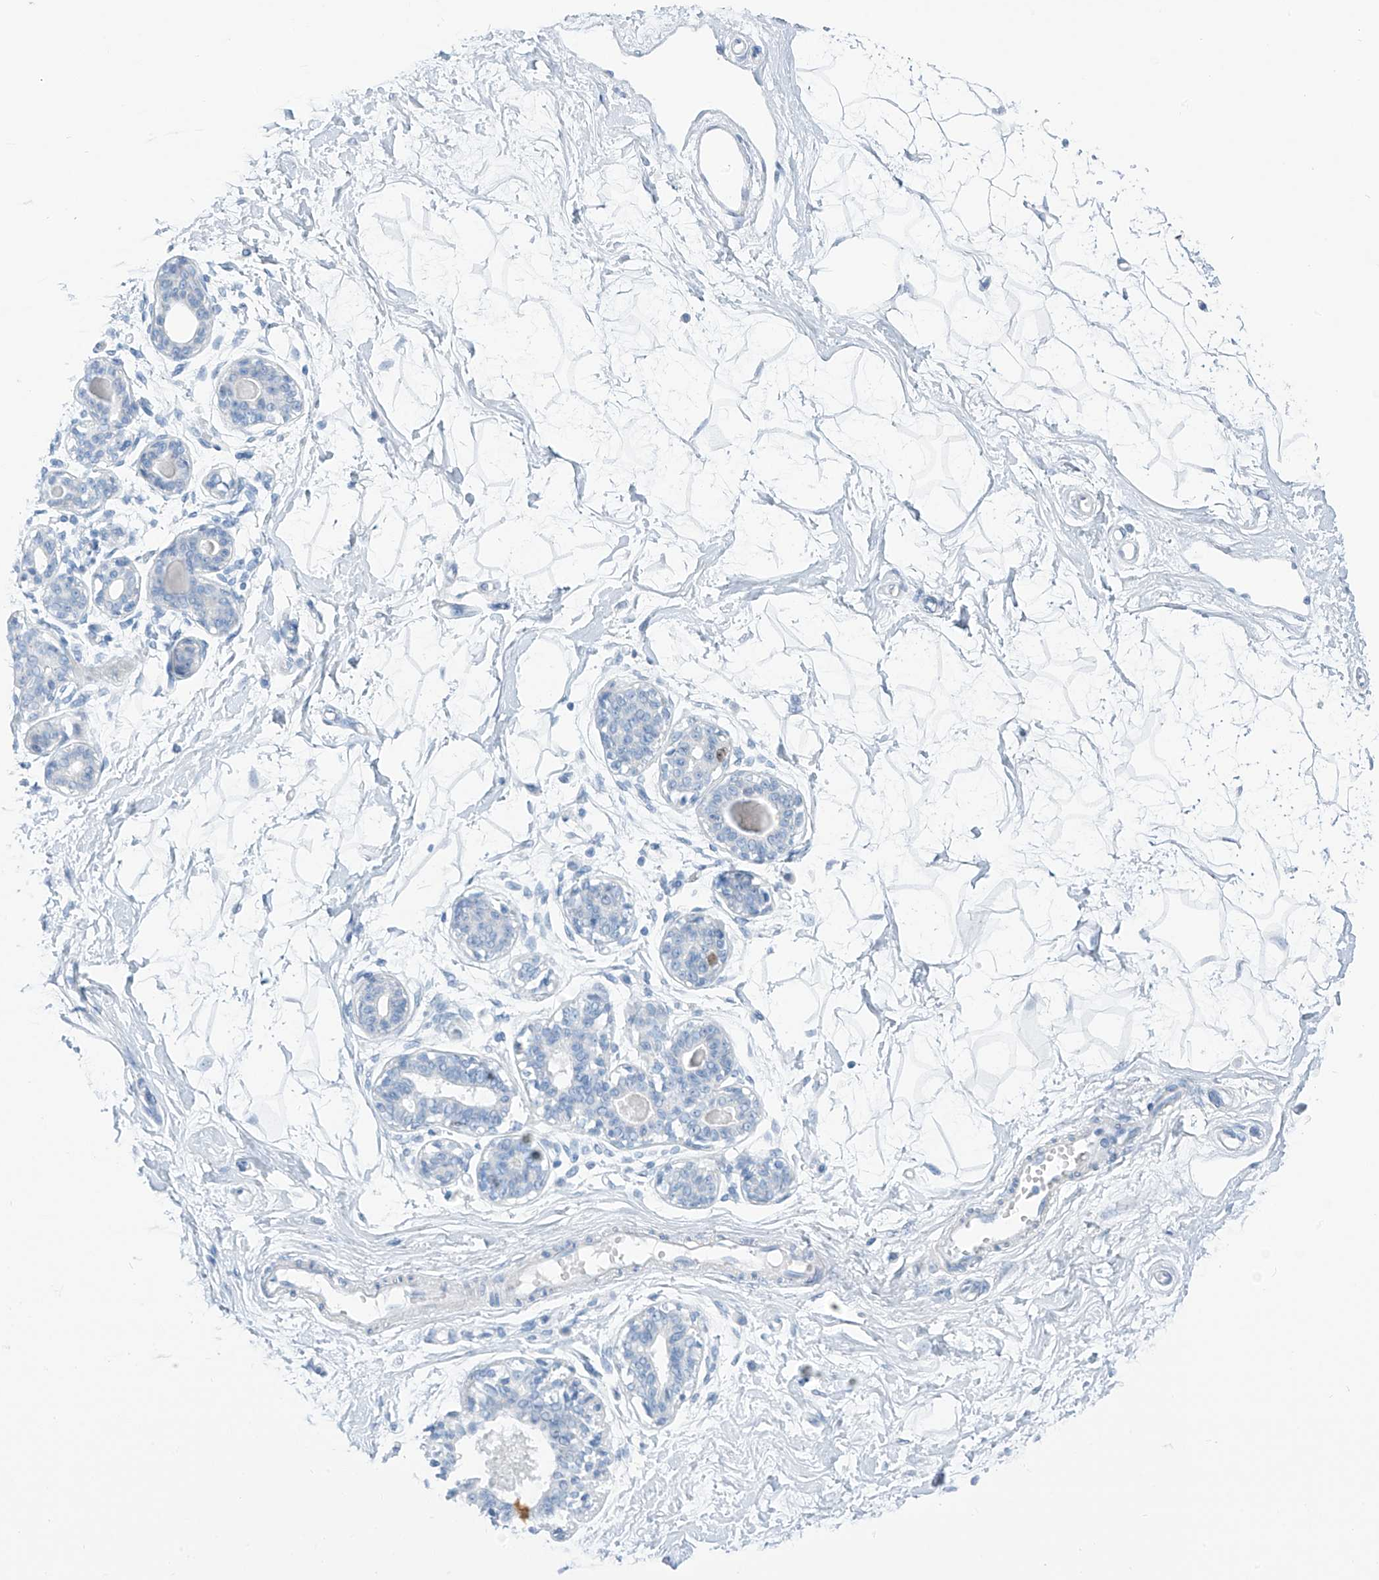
{"staining": {"intensity": "negative", "quantity": "none", "location": "none"}, "tissue": "breast", "cell_type": "Adipocytes", "image_type": "normal", "snomed": [{"axis": "morphology", "description": "Normal tissue, NOS"}, {"axis": "topography", "description": "Breast"}], "caption": "Protein analysis of unremarkable breast reveals no significant staining in adipocytes.", "gene": "SGO2", "patient": {"sex": "female", "age": 45}}